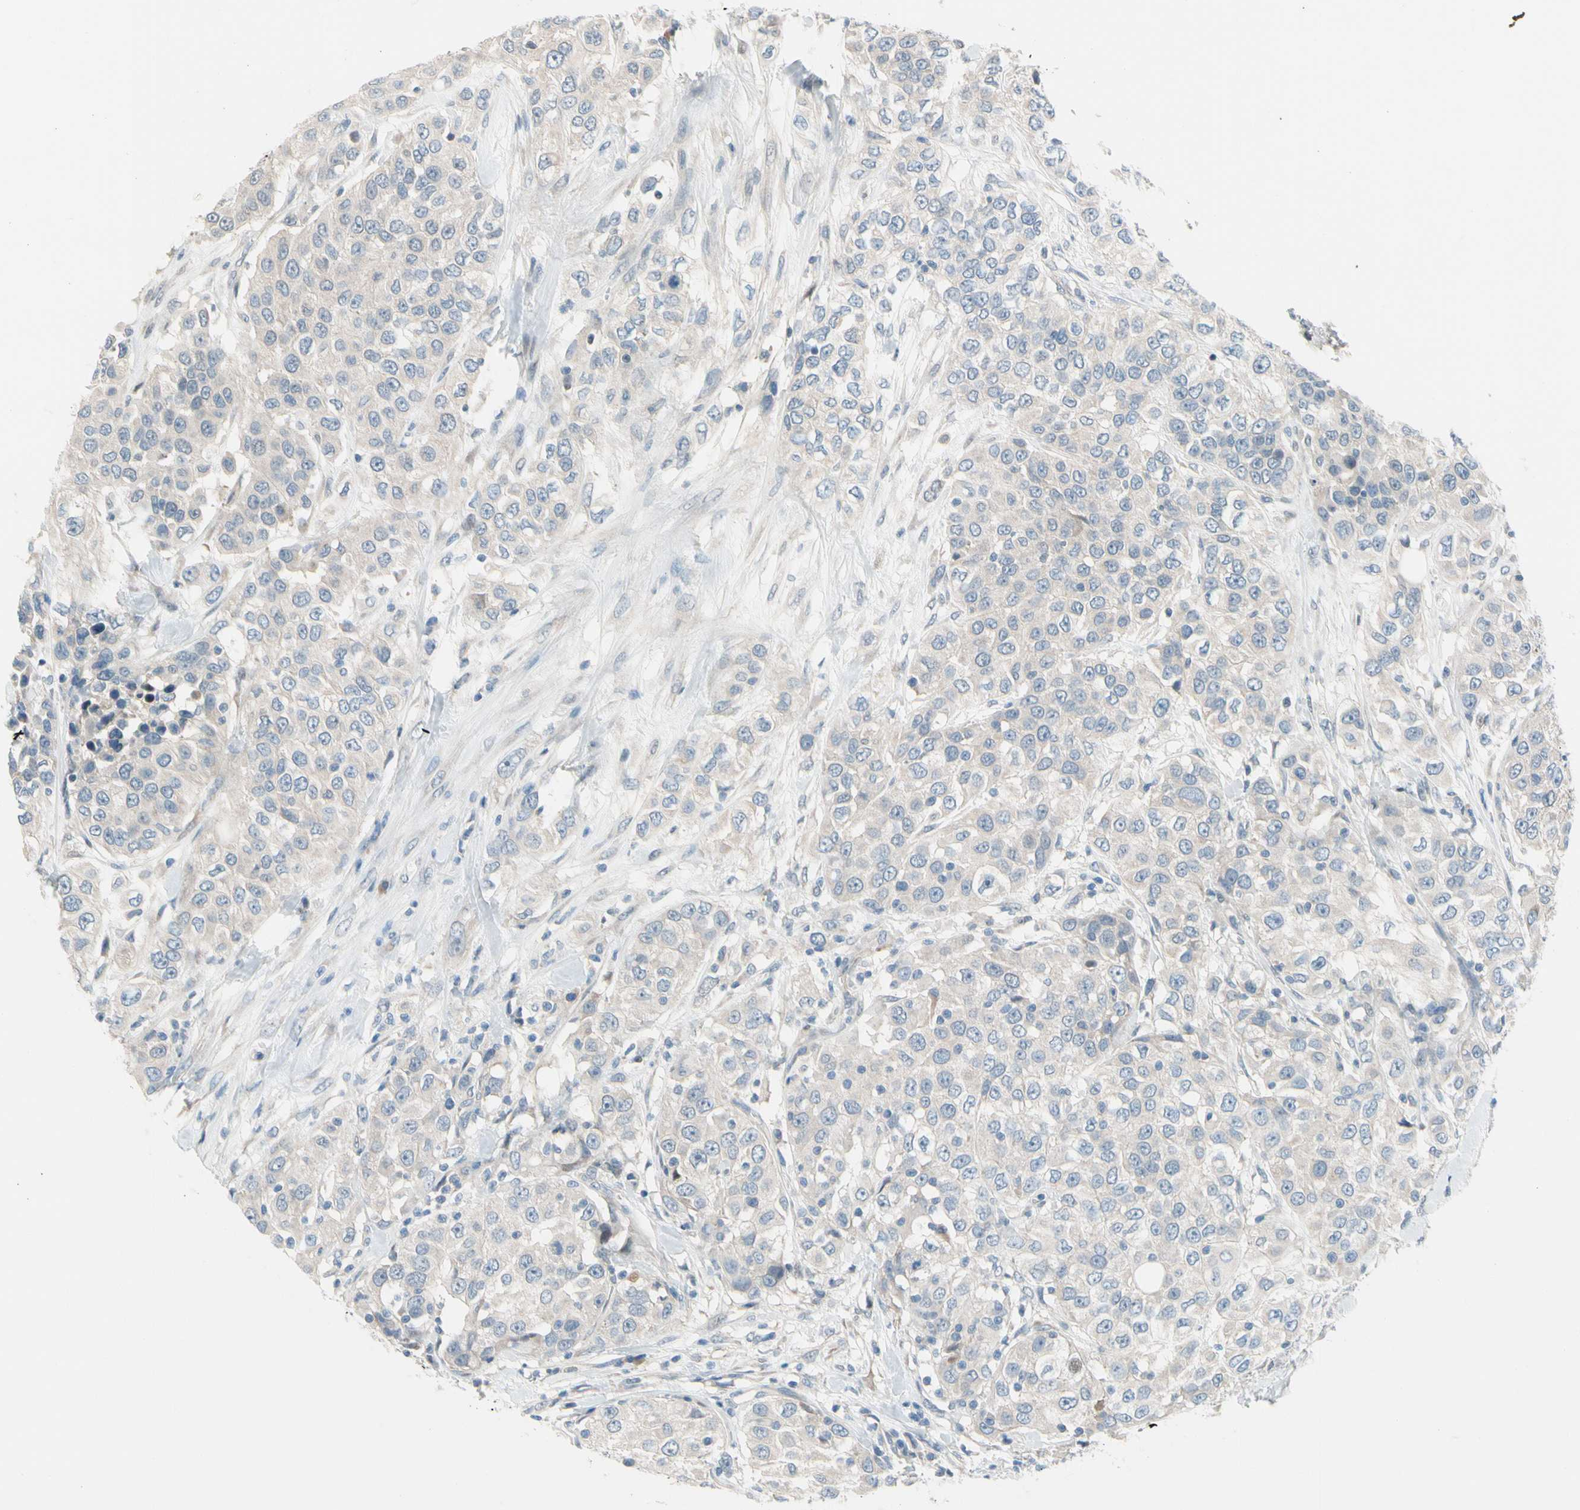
{"staining": {"intensity": "negative", "quantity": "none", "location": "none"}, "tissue": "urothelial cancer", "cell_type": "Tumor cells", "image_type": "cancer", "snomed": [{"axis": "morphology", "description": "Urothelial carcinoma, High grade"}, {"axis": "topography", "description": "Urinary bladder"}], "caption": "DAB (3,3'-diaminobenzidine) immunohistochemical staining of human urothelial cancer demonstrates no significant expression in tumor cells. (Stains: DAB (3,3'-diaminobenzidine) IHC with hematoxylin counter stain, Microscopy: brightfield microscopy at high magnification).", "gene": "CFAP36", "patient": {"sex": "female", "age": 80}}